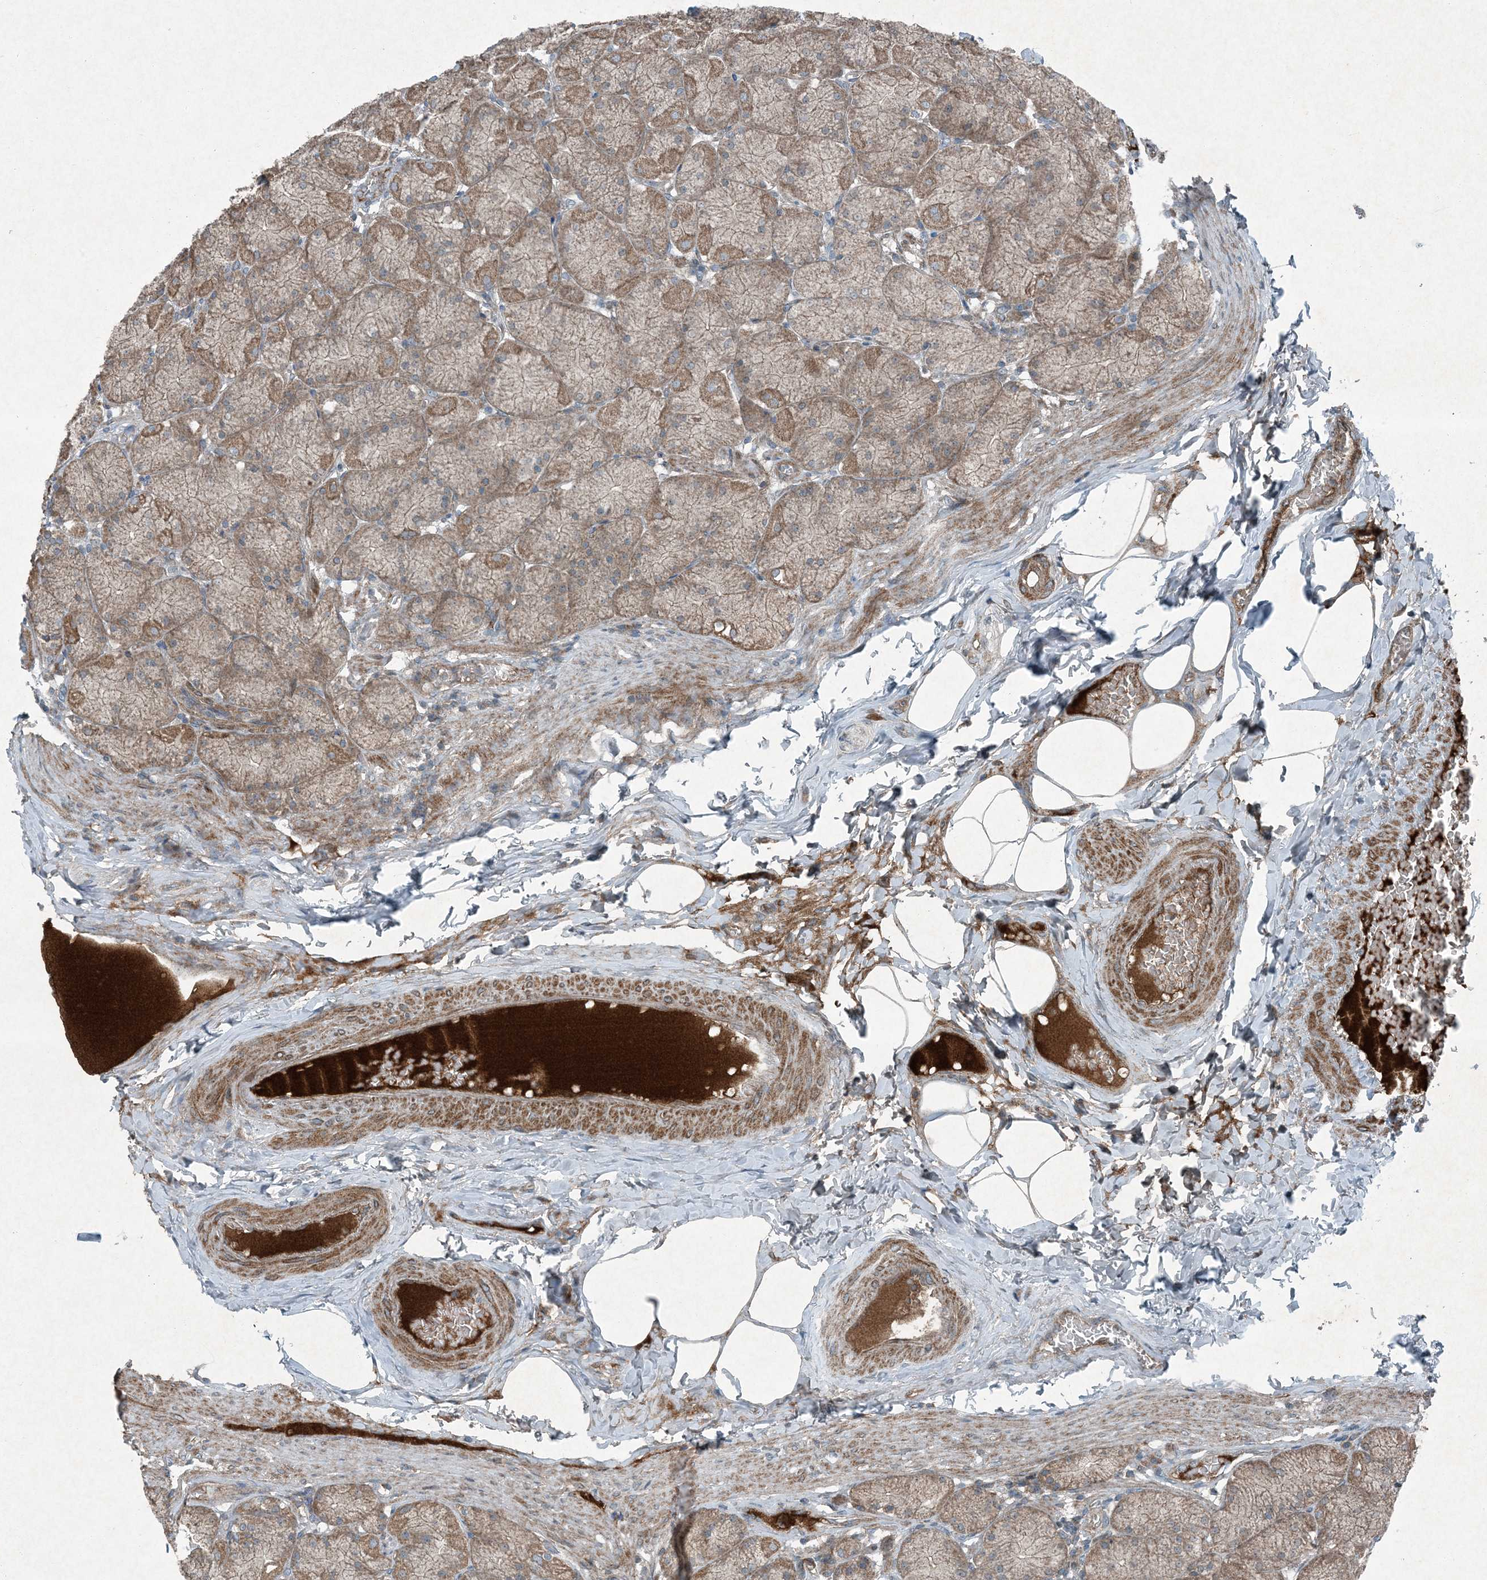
{"staining": {"intensity": "moderate", "quantity": ">75%", "location": "cytoplasmic/membranous"}, "tissue": "stomach", "cell_type": "Glandular cells", "image_type": "normal", "snomed": [{"axis": "morphology", "description": "Normal tissue, NOS"}, {"axis": "topography", "description": "Stomach, upper"}], "caption": "An image of stomach stained for a protein displays moderate cytoplasmic/membranous brown staining in glandular cells.", "gene": "APOM", "patient": {"sex": "female", "age": 56}}